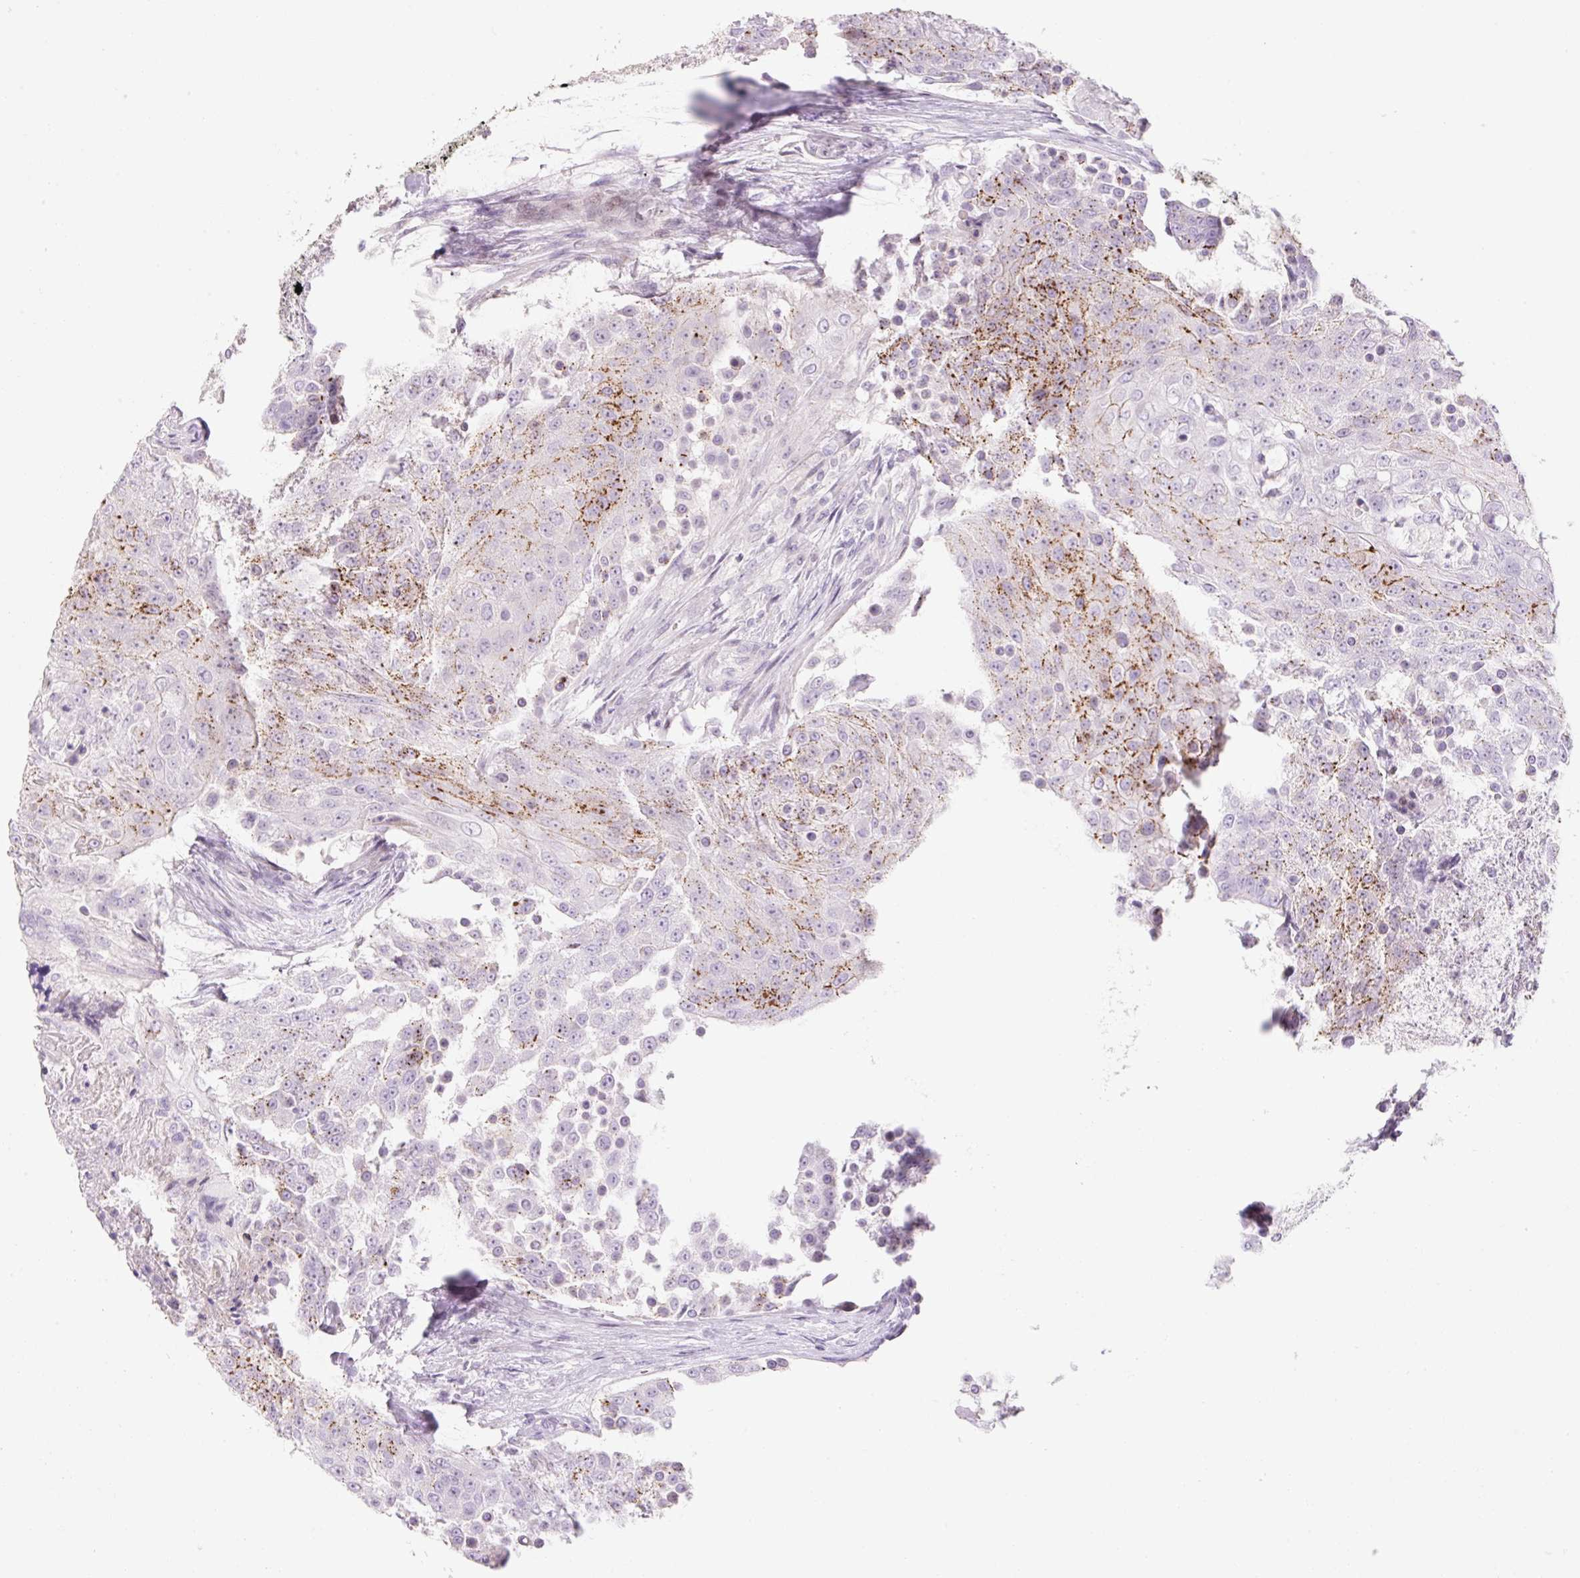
{"staining": {"intensity": "moderate", "quantity": "25%-75%", "location": "cytoplasmic/membranous"}, "tissue": "urothelial cancer", "cell_type": "Tumor cells", "image_type": "cancer", "snomed": [{"axis": "morphology", "description": "Urothelial carcinoma, High grade"}, {"axis": "topography", "description": "Urinary bladder"}], "caption": "About 25%-75% of tumor cells in human high-grade urothelial carcinoma exhibit moderate cytoplasmic/membranous protein expression as visualized by brown immunohistochemical staining.", "gene": "ZNF552", "patient": {"sex": "female", "age": 63}}